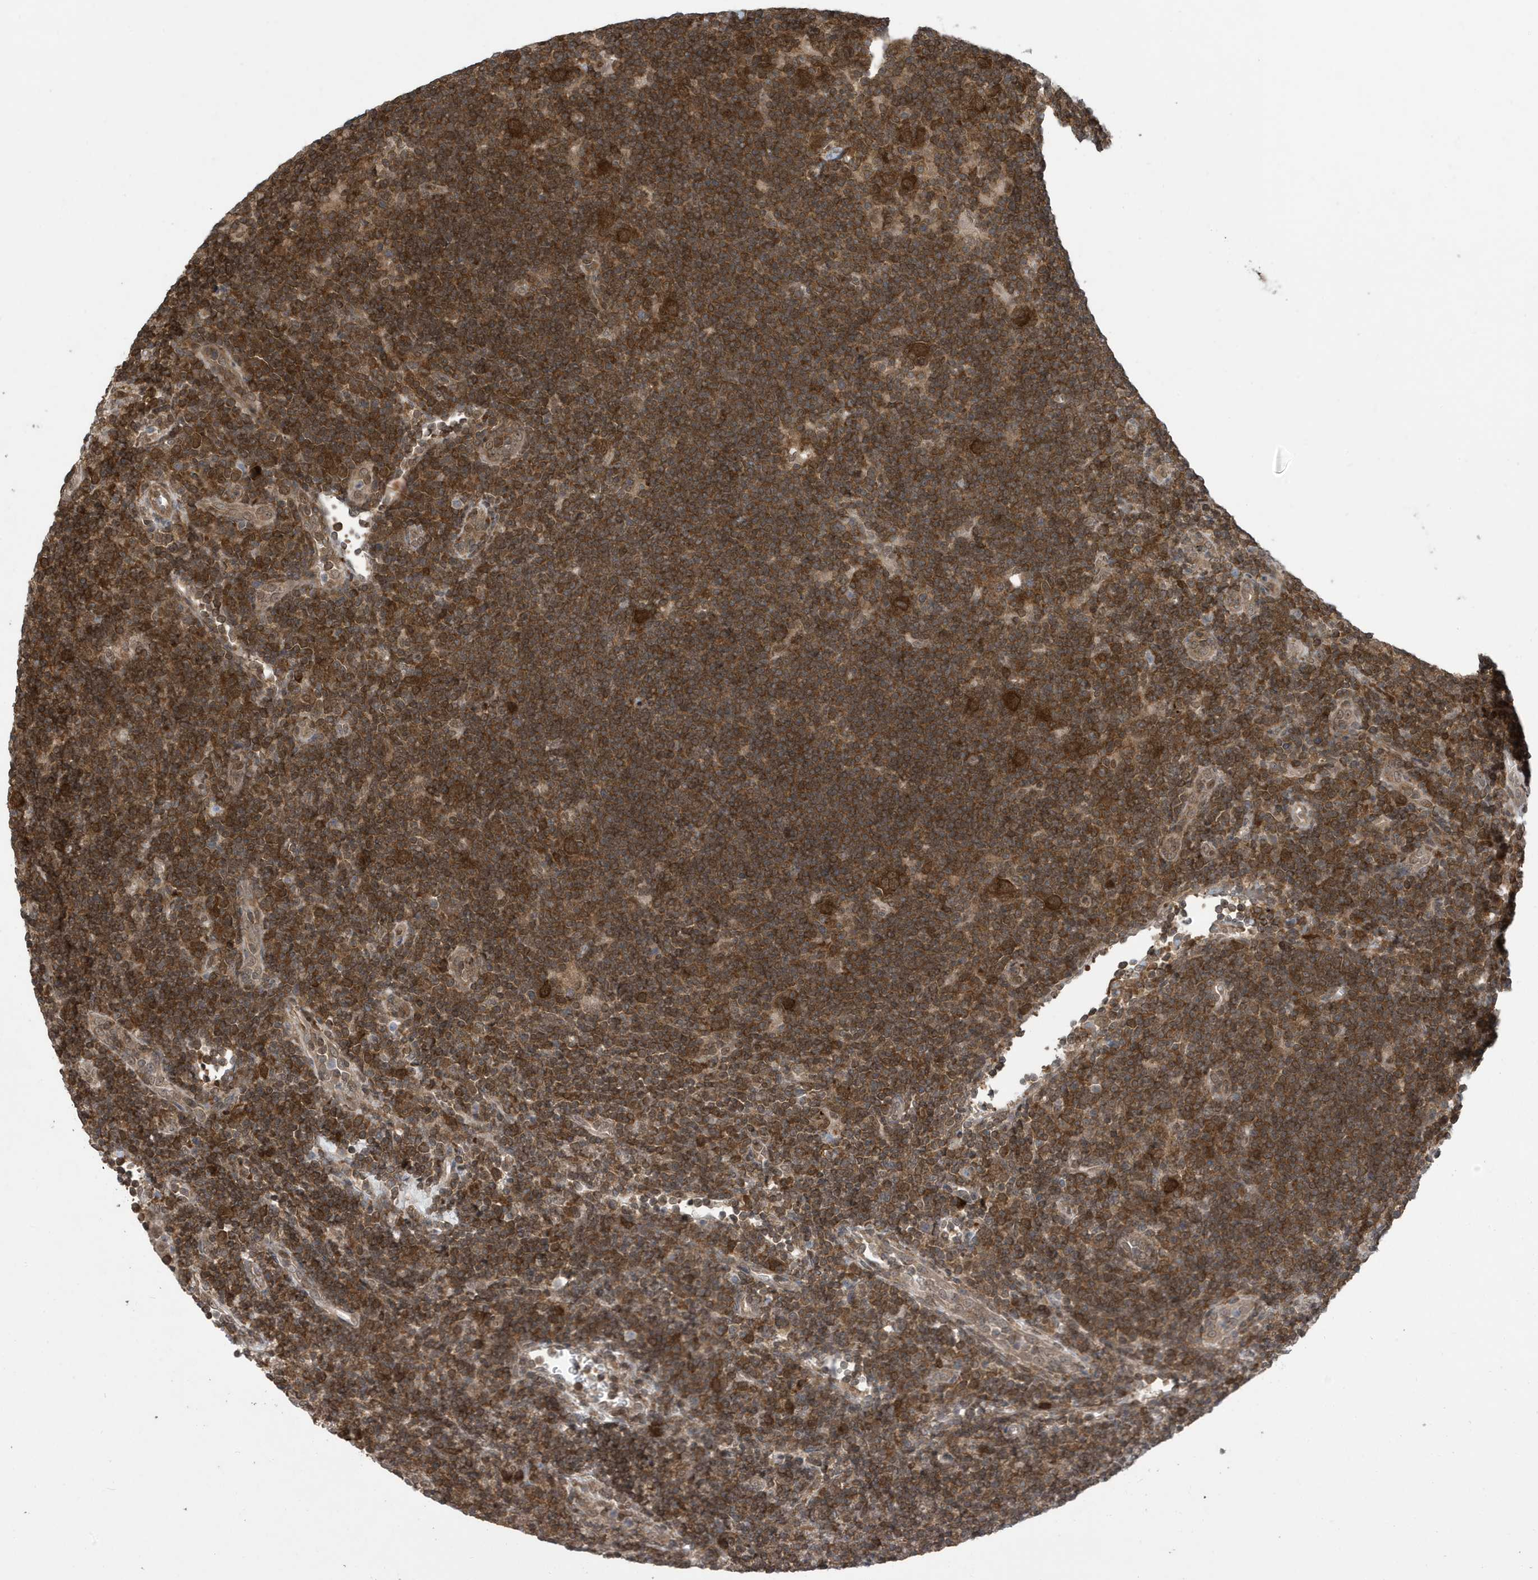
{"staining": {"intensity": "strong", "quantity": ">75%", "location": "cytoplasmic/membranous"}, "tissue": "lymphoma", "cell_type": "Tumor cells", "image_type": "cancer", "snomed": [{"axis": "morphology", "description": "Hodgkin's disease, NOS"}, {"axis": "topography", "description": "Lymph node"}], "caption": "This image displays Hodgkin's disease stained with immunohistochemistry (IHC) to label a protein in brown. The cytoplasmic/membranous of tumor cells show strong positivity for the protein. Nuclei are counter-stained blue.", "gene": "UBQLN1", "patient": {"sex": "female", "age": 57}}